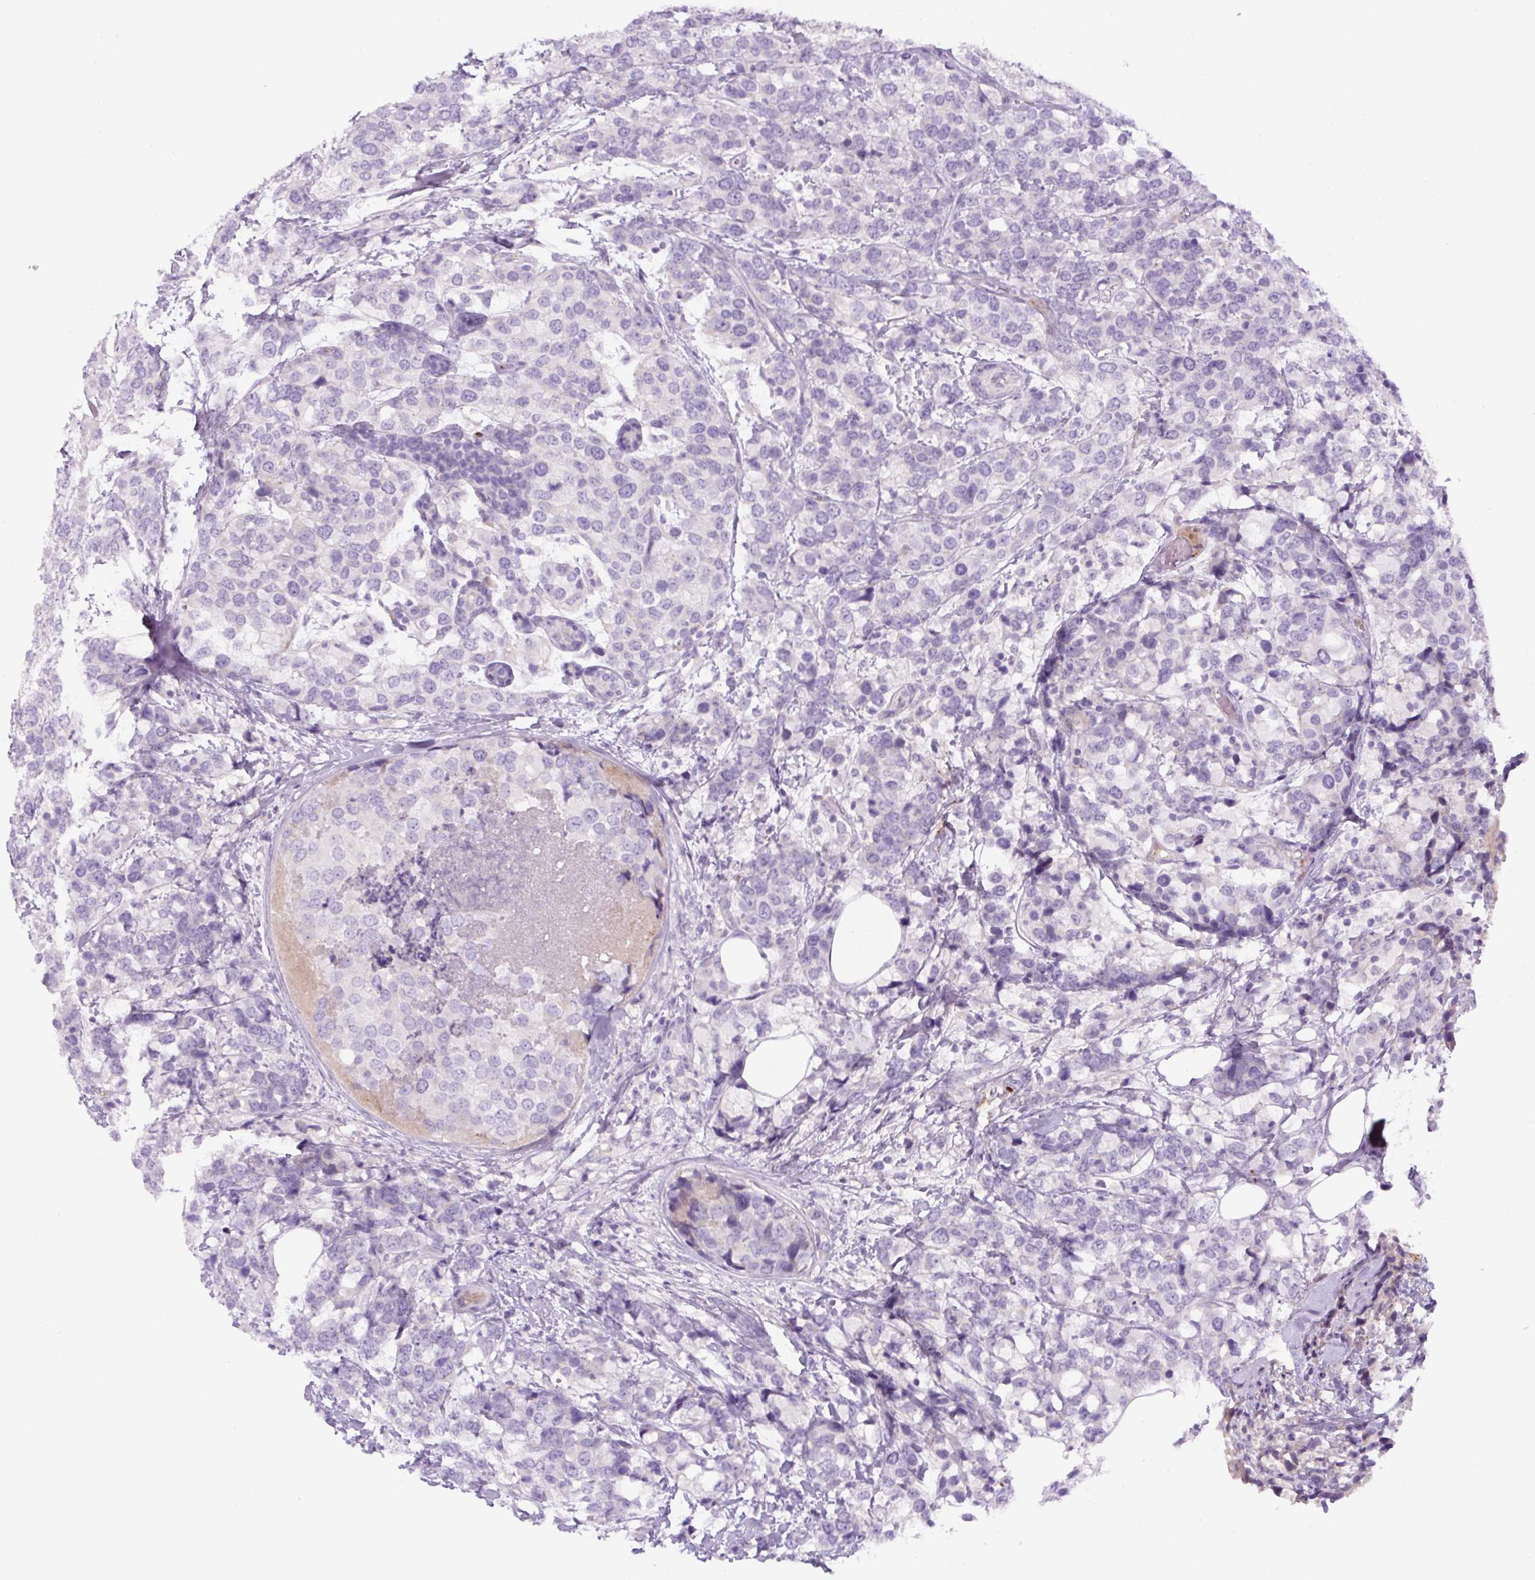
{"staining": {"intensity": "negative", "quantity": "none", "location": "none"}, "tissue": "breast cancer", "cell_type": "Tumor cells", "image_type": "cancer", "snomed": [{"axis": "morphology", "description": "Lobular carcinoma"}, {"axis": "topography", "description": "Breast"}], "caption": "Lobular carcinoma (breast) was stained to show a protein in brown. There is no significant expression in tumor cells.", "gene": "RSPO4", "patient": {"sex": "female", "age": 59}}